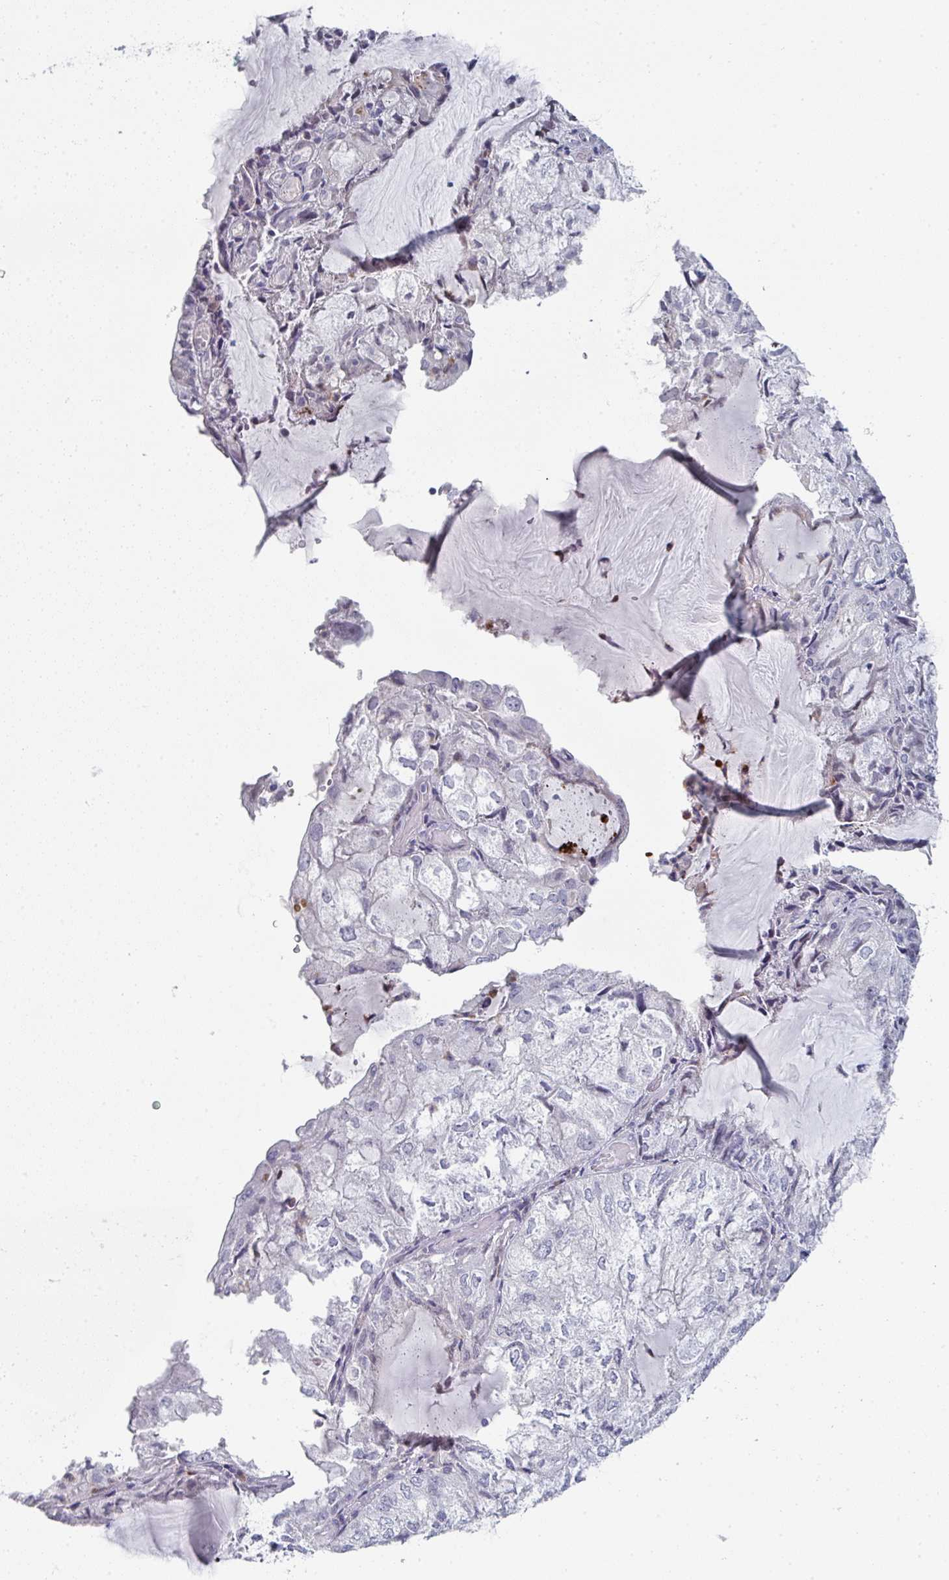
{"staining": {"intensity": "negative", "quantity": "none", "location": "none"}, "tissue": "endometrial cancer", "cell_type": "Tumor cells", "image_type": "cancer", "snomed": [{"axis": "morphology", "description": "Adenocarcinoma, NOS"}, {"axis": "topography", "description": "Endometrium"}], "caption": "Photomicrograph shows no significant protein staining in tumor cells of endometrial adenocarcinoma.", "gene": "A1CF", "patient": {"sex": "female", "age": 81}}